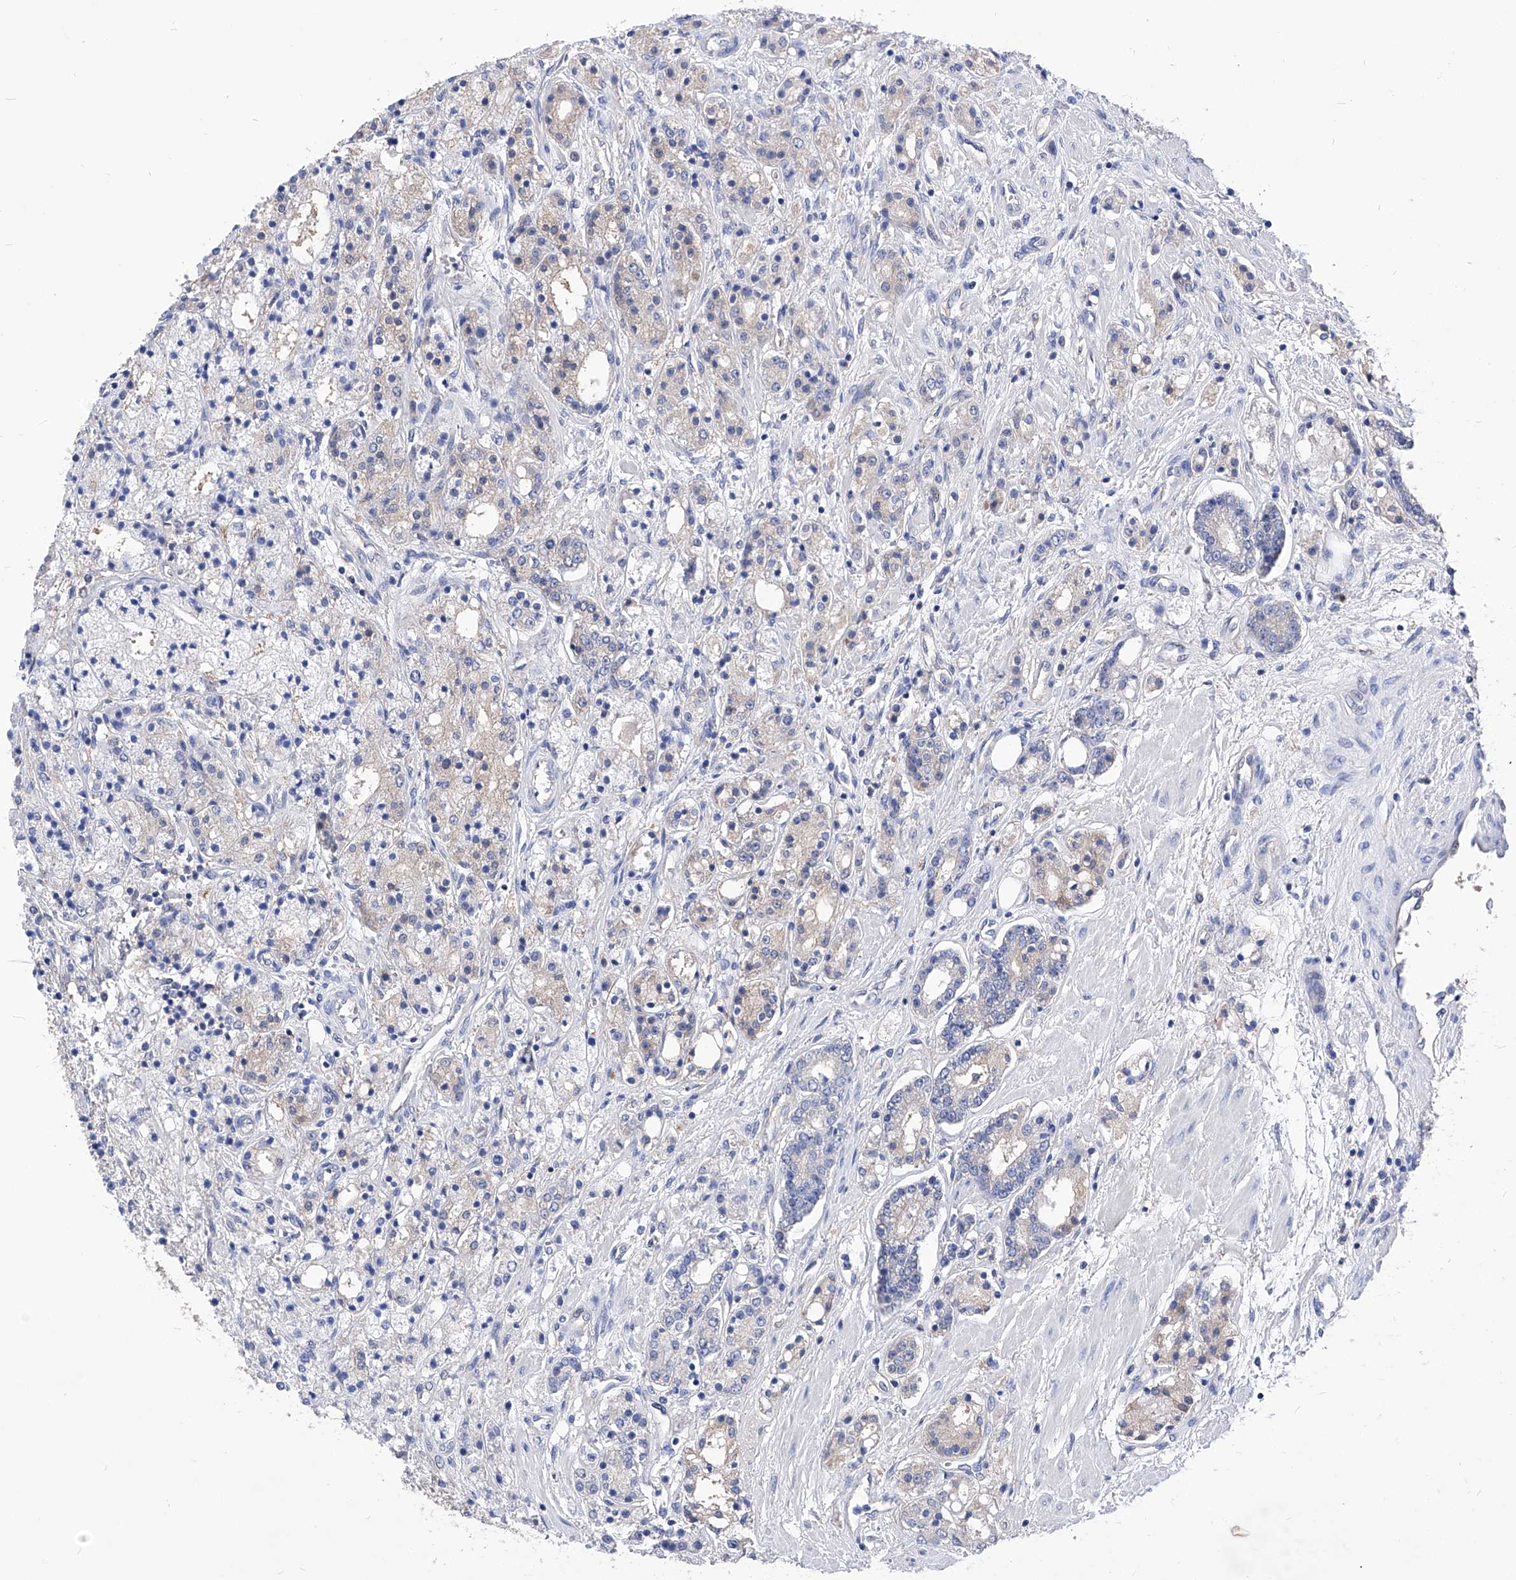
{"staining": {"intensity": "negative", "quantity": "none", "location": "none"}, "tissue": "prostate cancer", "cell_type": "Tumor cells", "image_type": "cancer", "snomed": [{"axis": "morphology", "description": "Adenocarcinoma, High grade"}, {"axis": "topography", "description": "Prostate"}], "caption": "A histopathology image of human prostate cancer is negative for staining in tumor cells.", "gene": "XPNPEP1", "patient": {"sex": "male", "age": 60}}